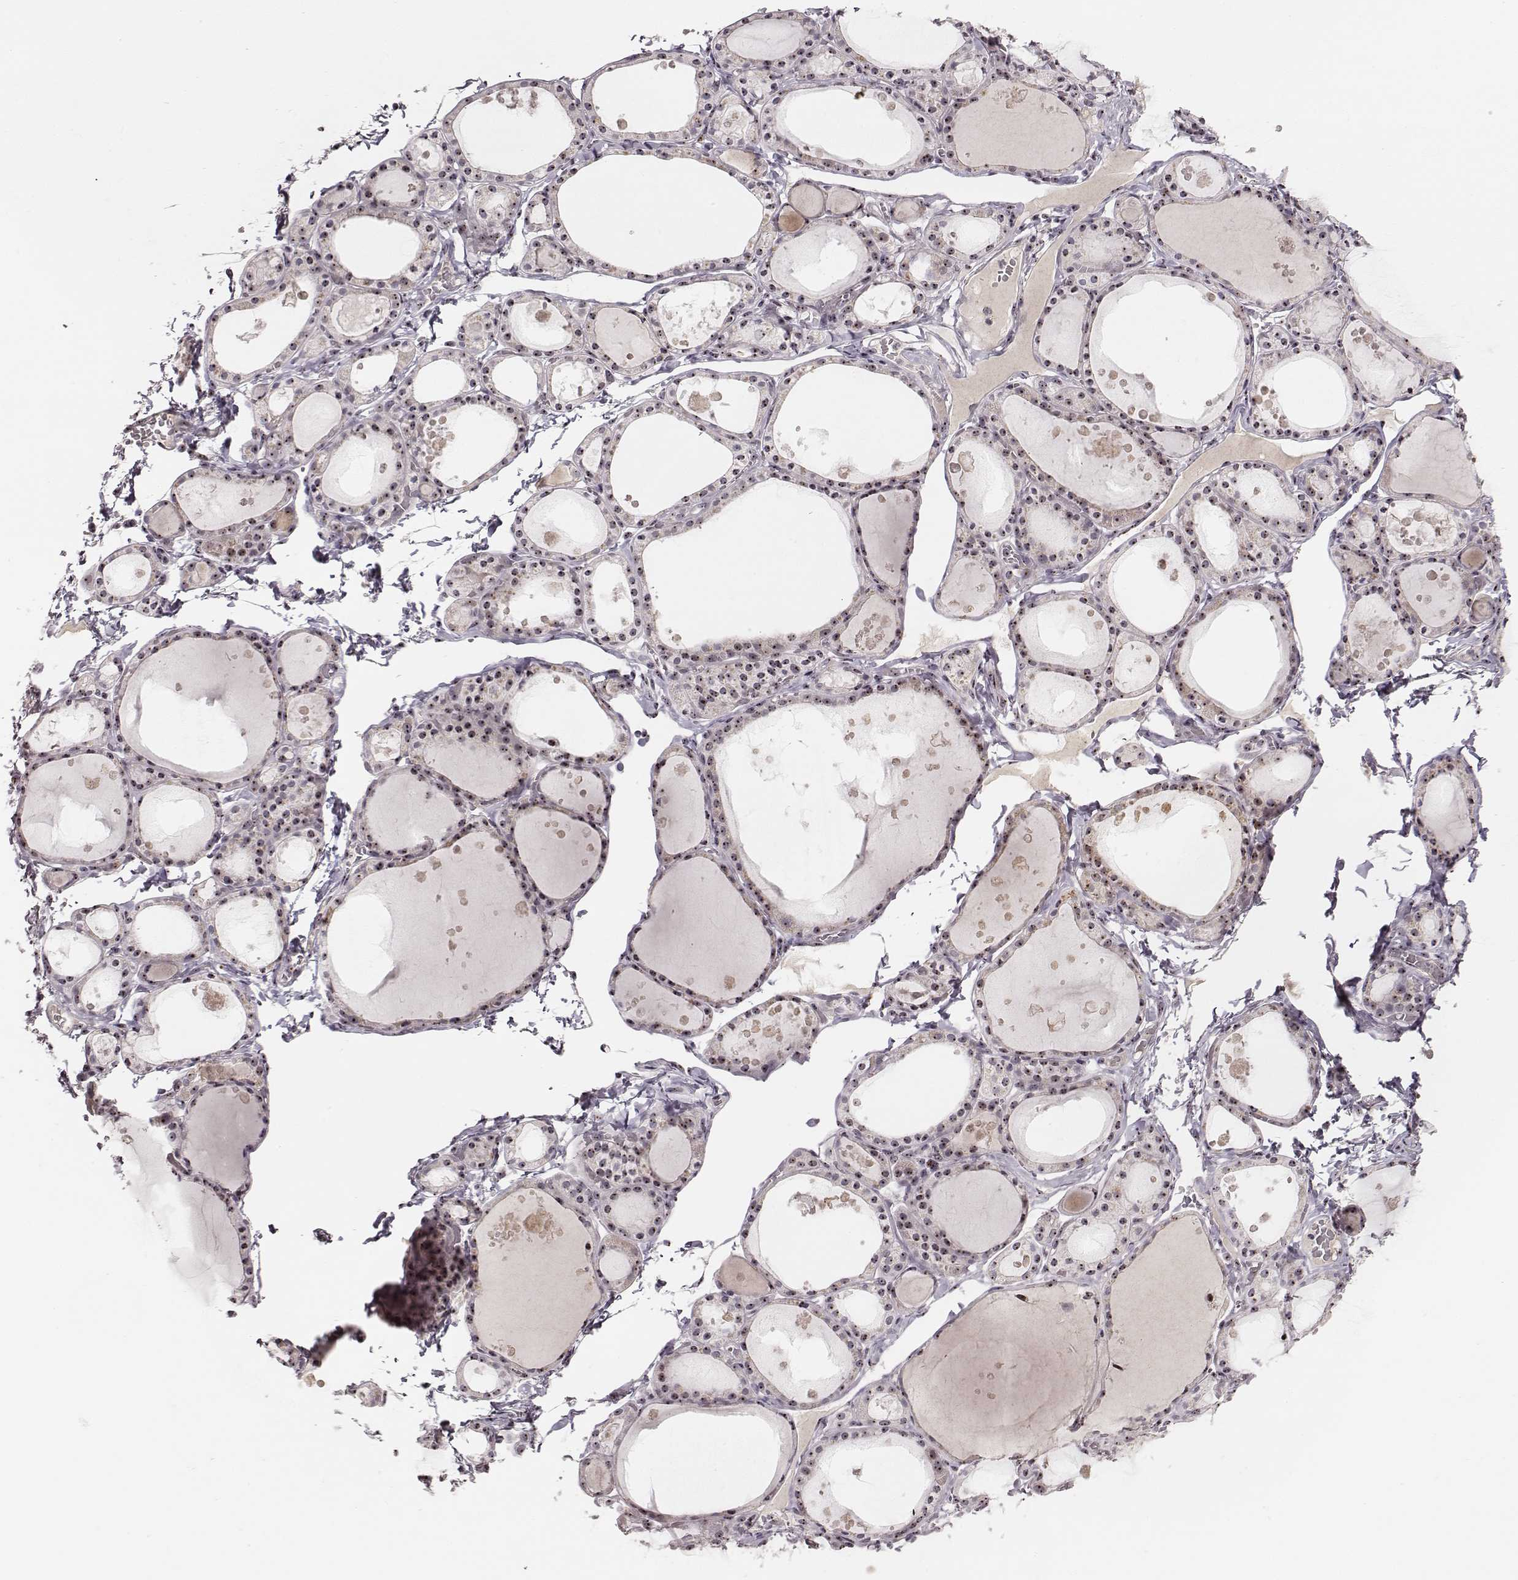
{"staining": {"intensity": "weak", "quantity": ">75%", "location": "nuclear"}, "tissue": "thyroid gland", "cell_type": "Glandular cells", "image_type": "normal", "snomed": [{"axis": "morphology", "description": "Normal tissue, NOS"}, {"axis": "topography", "description": "Thyroid gland"}], "caption": "An image showing weak nuclear positivity in approximately >75% of glandular cells in unremarkable thyroid gland, as visualized by brown immunohistochemical staining.", "gene": "NOP56", "patient": {"sex": "male", "age": 68}}